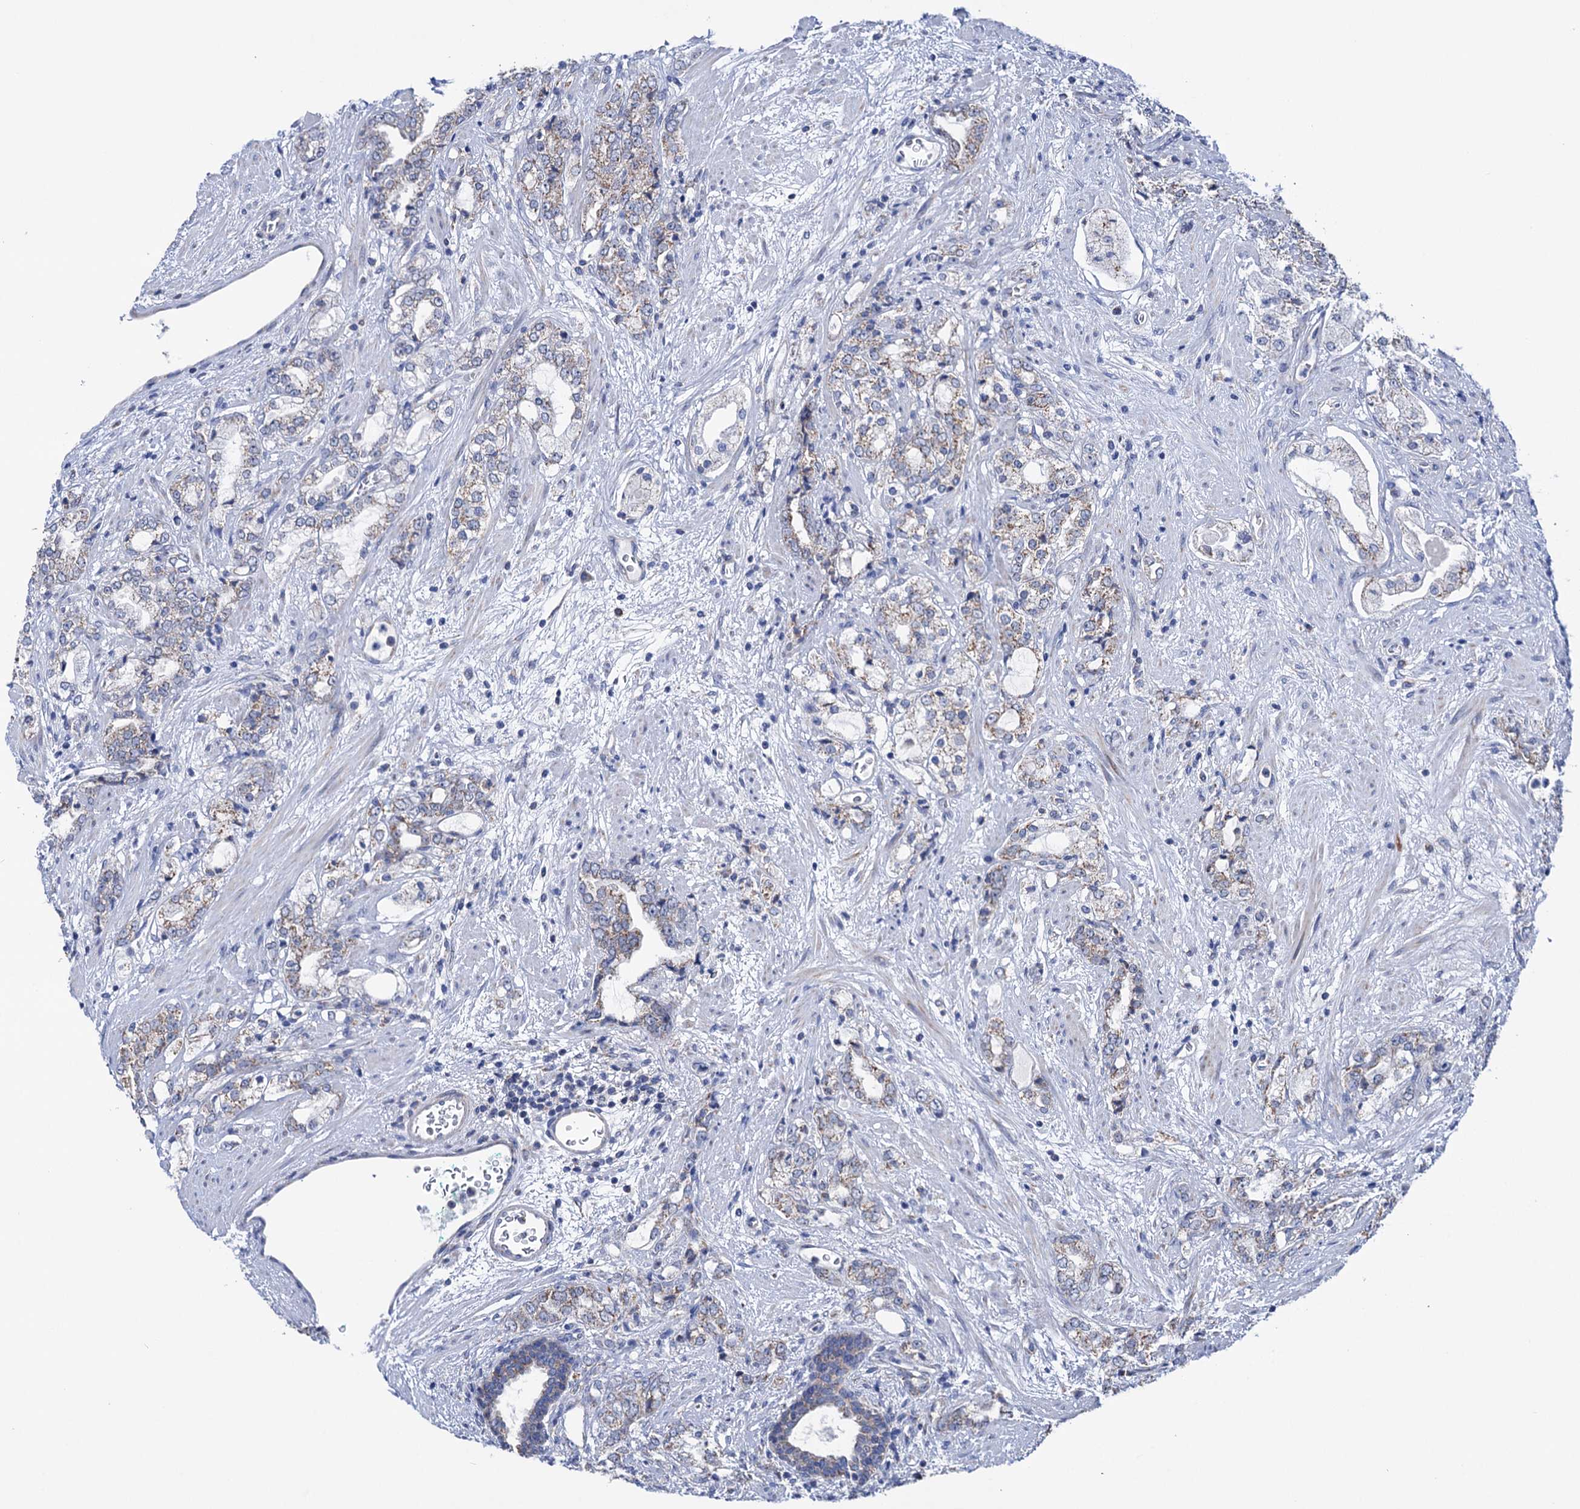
{"staining": {"intensity": "moderate", "quantity": "<25%", "location": "cytoplasmic/membranous"}, "tissue": "prostate cancer", "cell_type": "Tumor cells", "image_type": "cancer", "snomed": [{"axis": "morphology", "description": "Adenocarcinoma, High grade"}, {"axis": "topography", "description": "Prostate"}], "caption": "Immunohistochemistry (IHC) image of human high-grade adenocarcinoma (prostate) stained for a protein (brown), which shows low levels of moderate cytoplasmic/membranous positivity in approximately <25% of tumor cells.", "gene": "SUCLA2", "patient": {"sex": "male", "age": 64}}